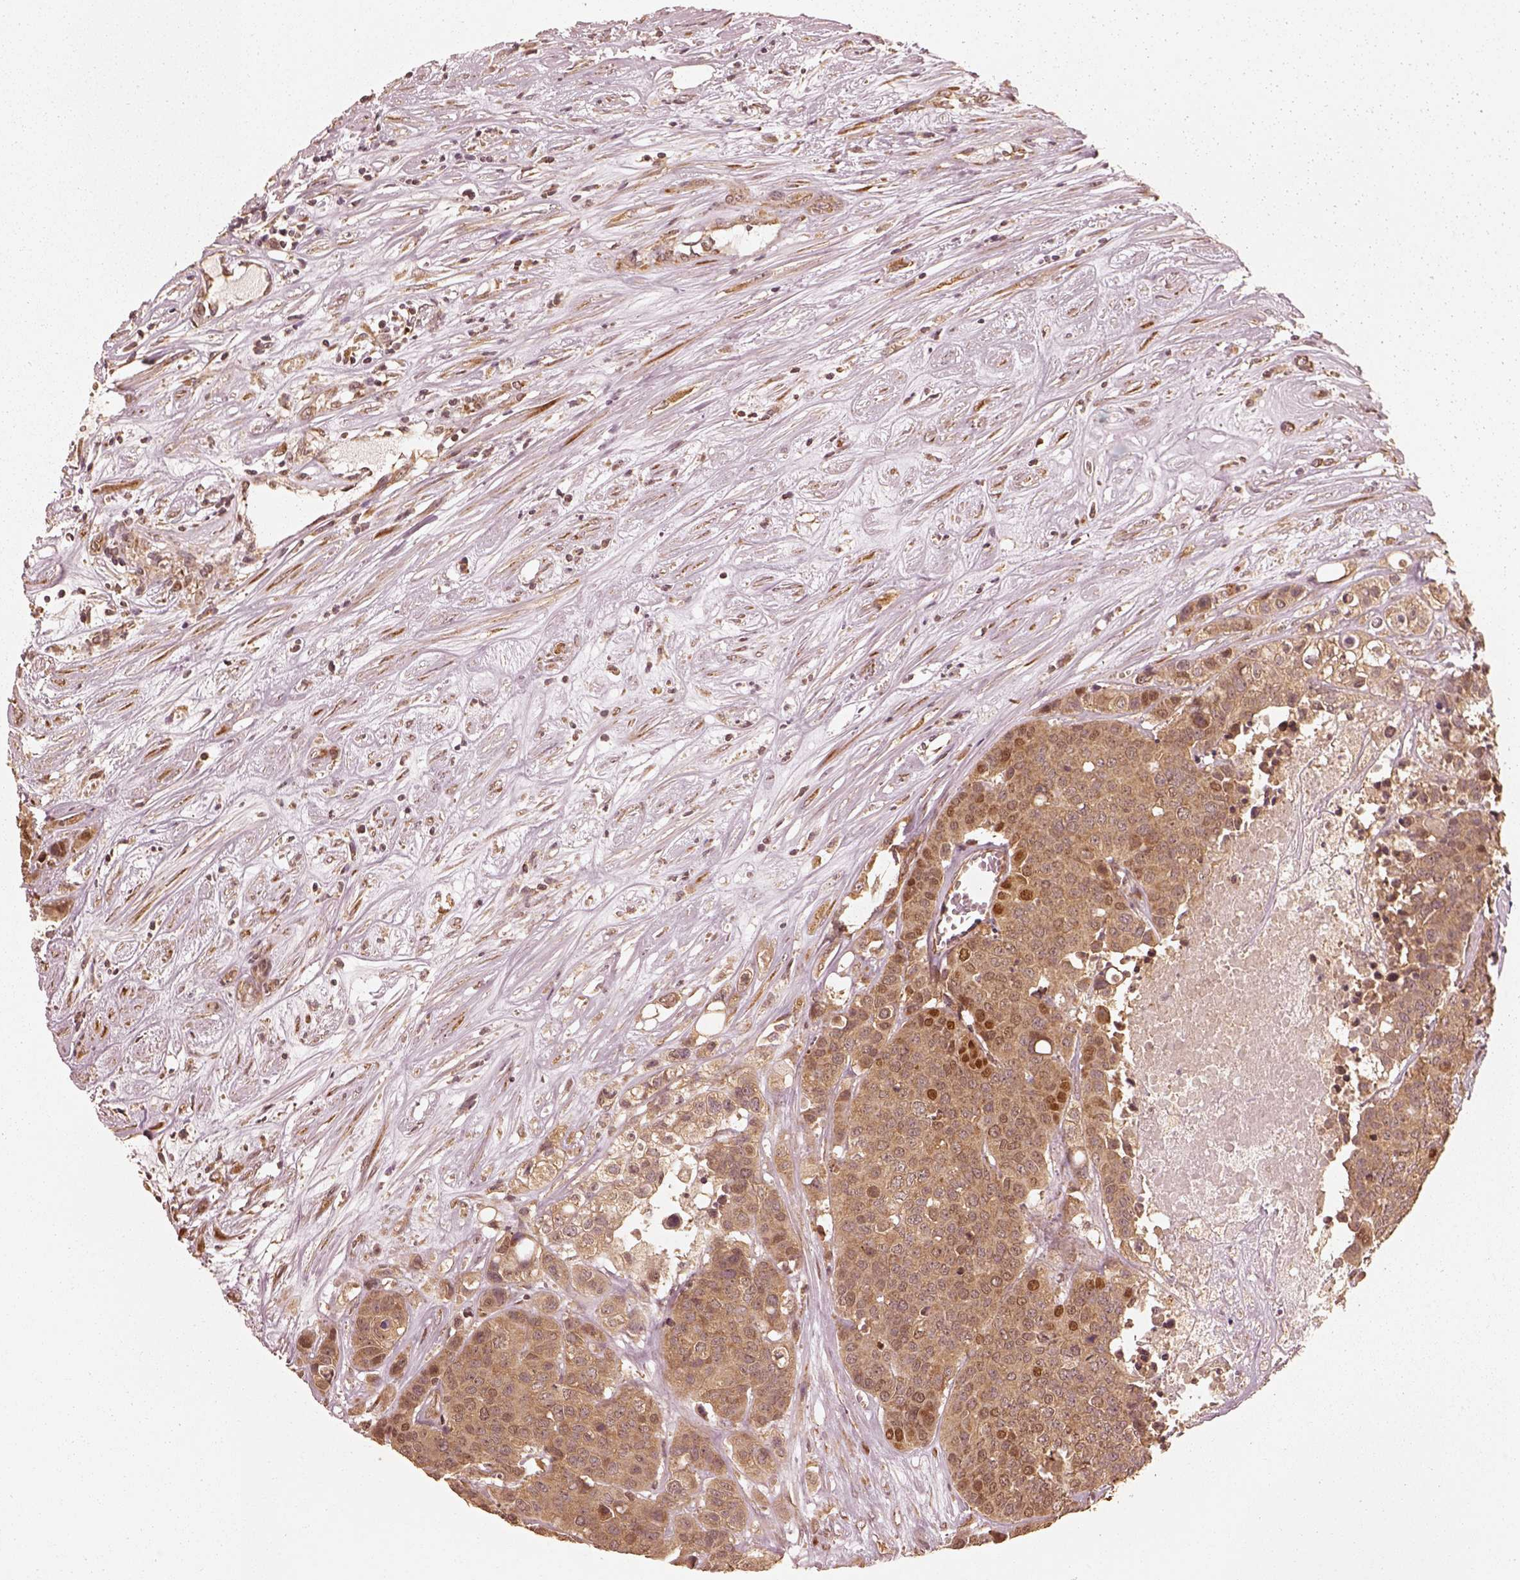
{"staining": {"intensity": "moderate", "quantity": ">75%", "location": "cytoplasmic/membranous"}, "tissue": "carcinoid", "cell_type": "Tumor cells", "image_type": "cancer", "snomed": [{"axis": "morphology", "description": "Carcinoid, malignant, NOS"}, {"axis": "topography", "description": "Colon"}], "caption": "This image exhibits carcinoid stained with immunohistochemistry (IHC) to label a protein in brown. The cytoplasmic/membranous of tumor cells show moderate positivity for the protein. Nuclei are counter-stained blue.", "gene": "DNAJC25", "patient": {"sex": "male", "age": 81}}